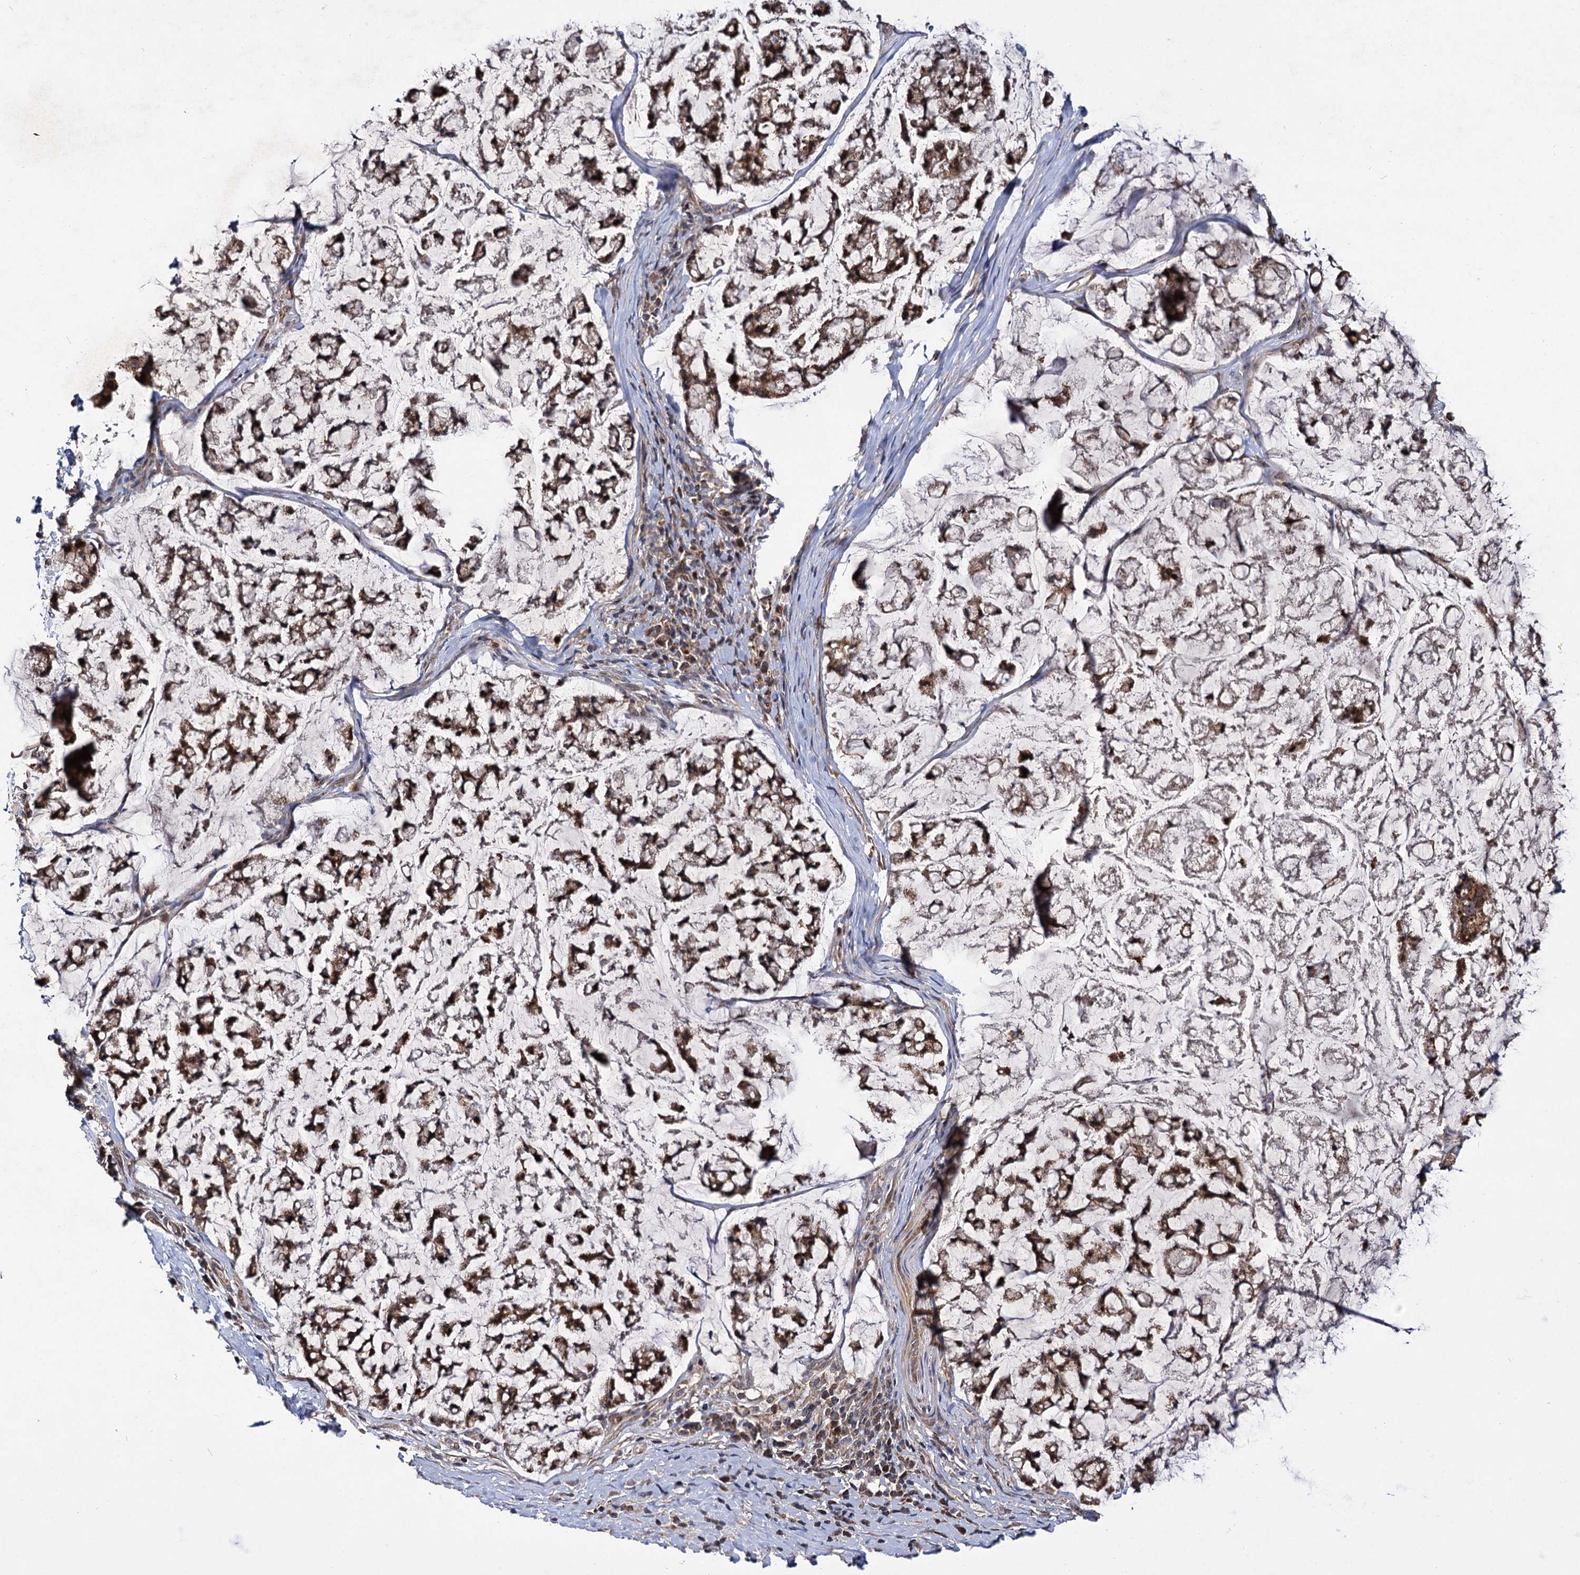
{"staining": {"intensity": "moderate", "quantity": ">75%", "location": "cytoplasmic/membranous"}, "tissue": "stomach cancer", "cell_type": "Tumor cells", "image_type": "cancer", "snomed": [{"axis": "morphology", "description": "Adenocarcinoma, NOS"}, {"axis": "topography", "description": "Stomach, lower"}], "caption": "This is an image of immunohistochemistry (IHC) staining of stomach cancer, which shows moderate staining in the cytoplasmic/membranous of tumor cells.", "gene": "CEP76", "patient": {"sex": "male", "age": 67}}